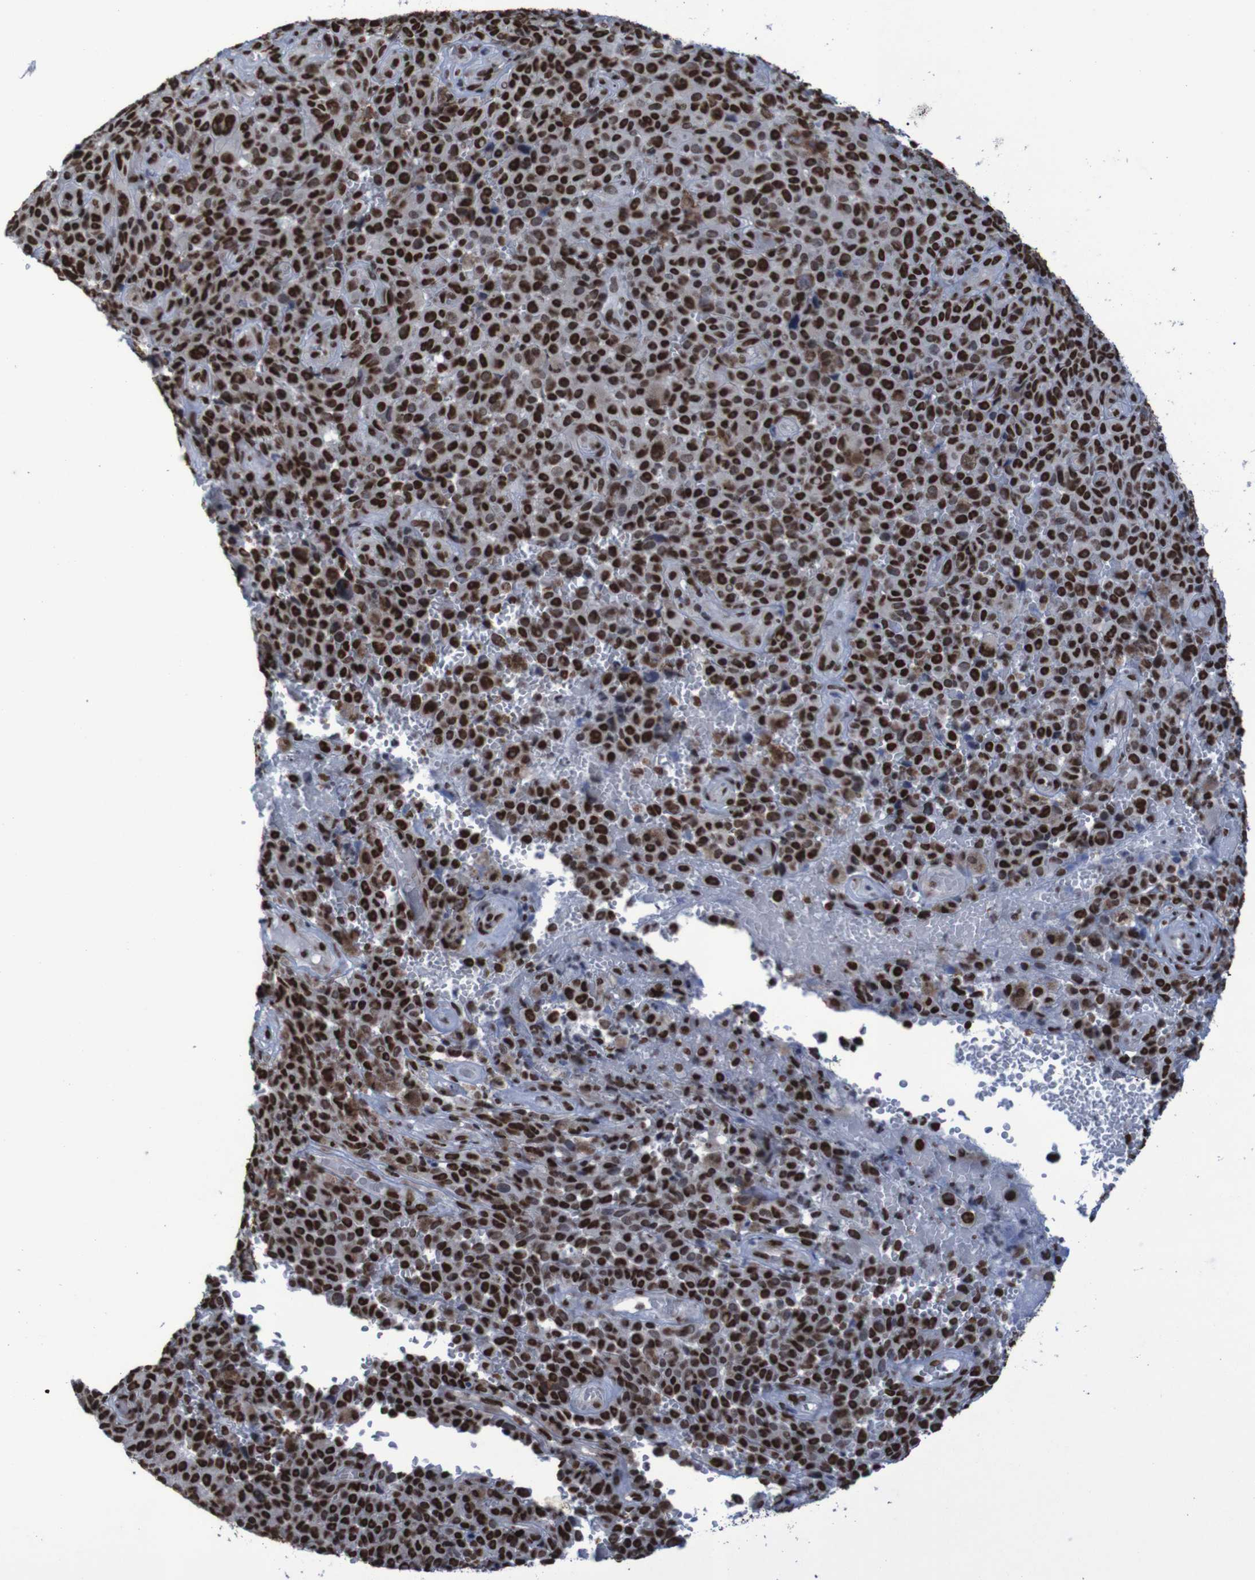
{"staining": {"intensity": "strong", "quantity": ">75%", "location": "nuclear"}, "tissue": "melanoma", "cell_type": "Tumor cells", "image_type": "cancer", "snomed": [{"axis": "morphology", "description": "Malignant melanoma, NOS"}, {"axis": "topography", "description": "Skin"}], "caption": "A micrograph of malignant melanoma stained for a protein shows strong nuclear brown staining in tumor cells. The protein of interest is stained brown, and the nuclei are stained in blue (DAB (3,3'-diaminobenzidine) IHC with brightfield microscopy, high magnification).", "gene": "HNRNPR", "patient": {"sex": "female", "age": 82}}